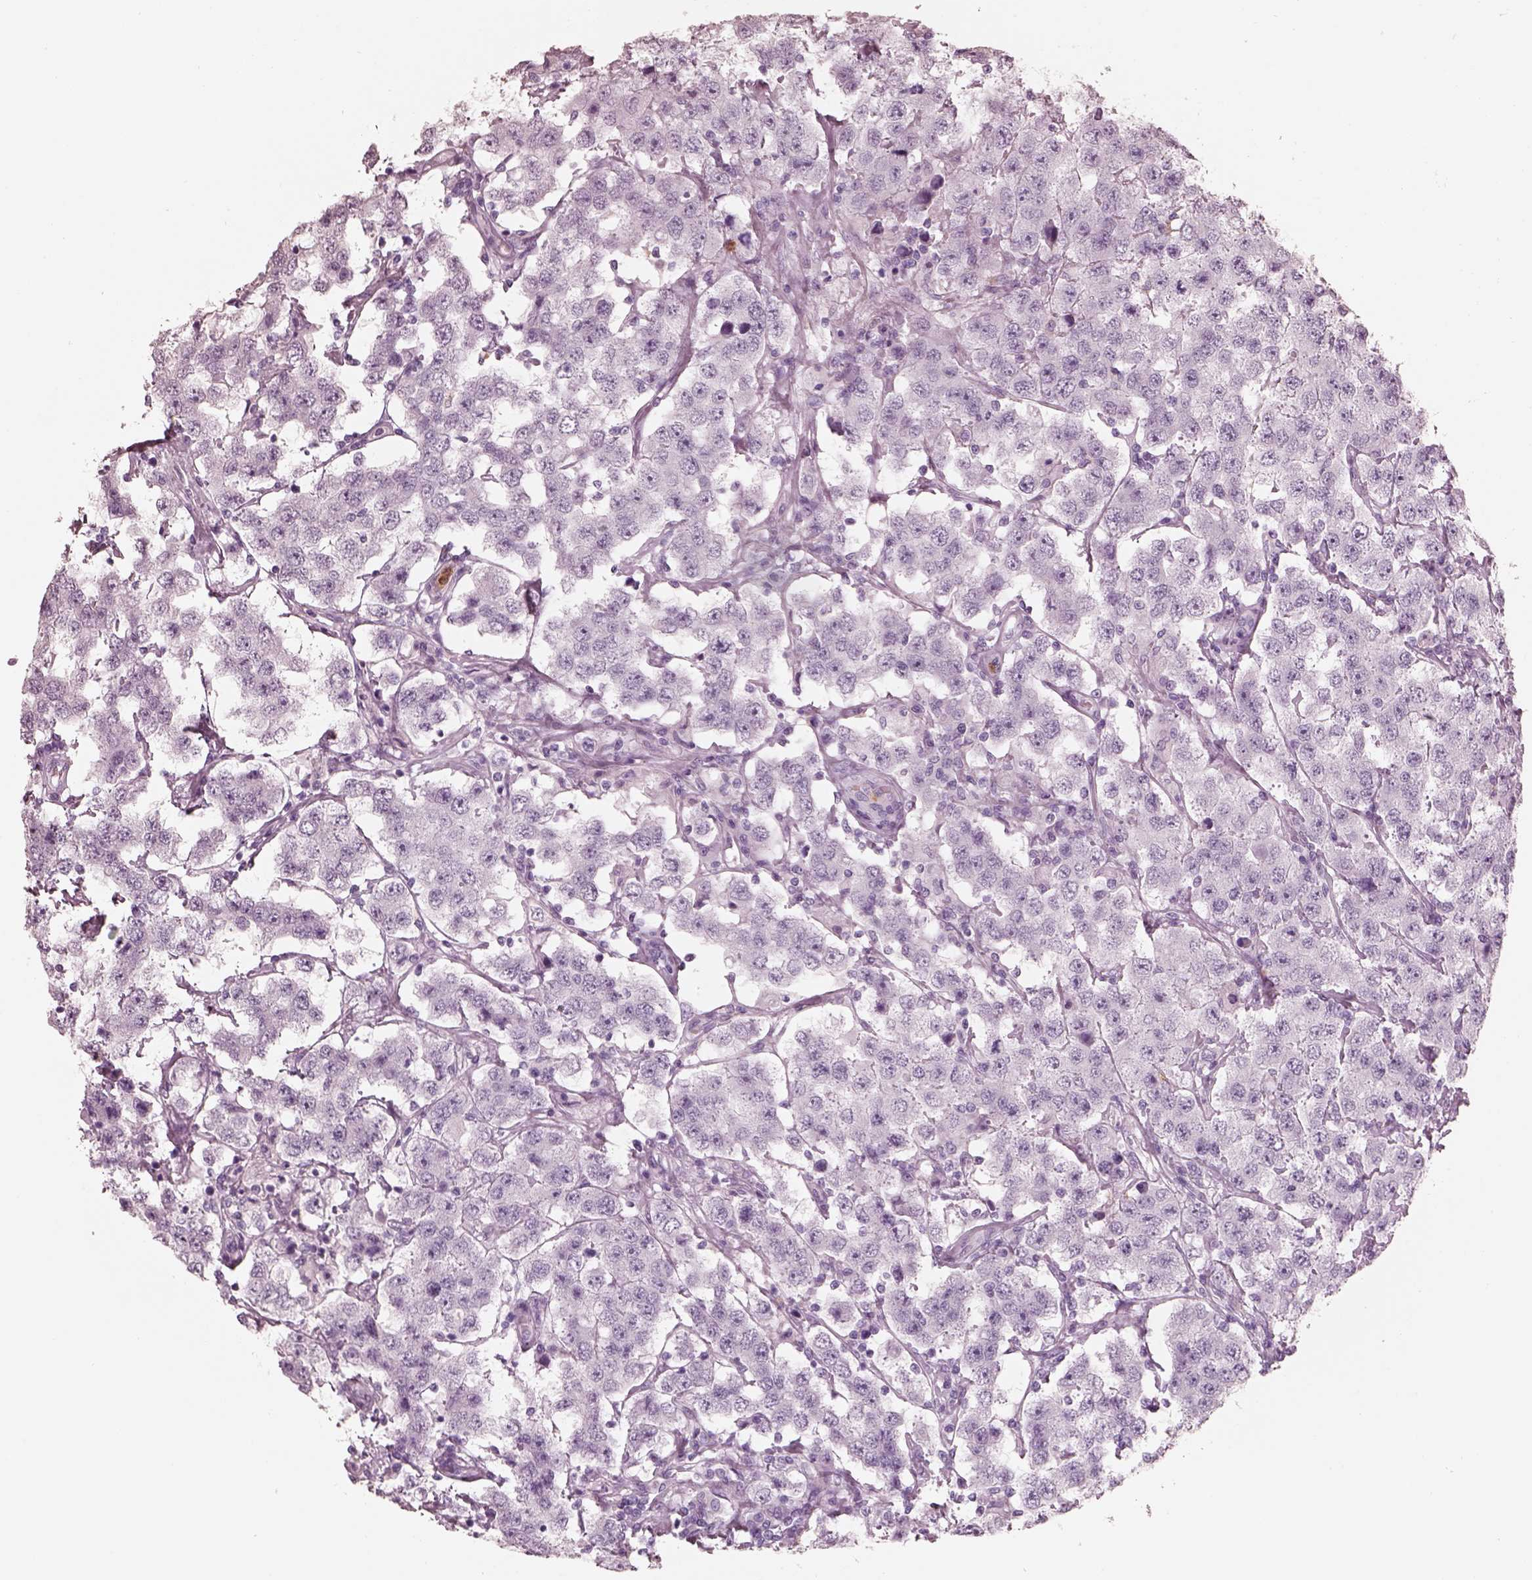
{"staining": {"intensity": "negative", "quantity": "none", "location": "none"}, "tissue": "testis cancer", "cell_type": "Tumor cells", "image_type": "cancer", "snomed": [{"axis": "morphology", "description": "Seminoma, NOS"}, {"axis": "topography", "description": "Testis"}], "caption": "High power microscopy micrograph of an immunohistochemistry photomicrograph of seminoma (testis), revealing no significant expression in tumor cells. (Stains: DAB IHC with hematoxylin counter stain, Microscopy: brightfield microscopy at high magnification).", "gene": "ELANE", "patient": {"sex": "male", "age": 52}}